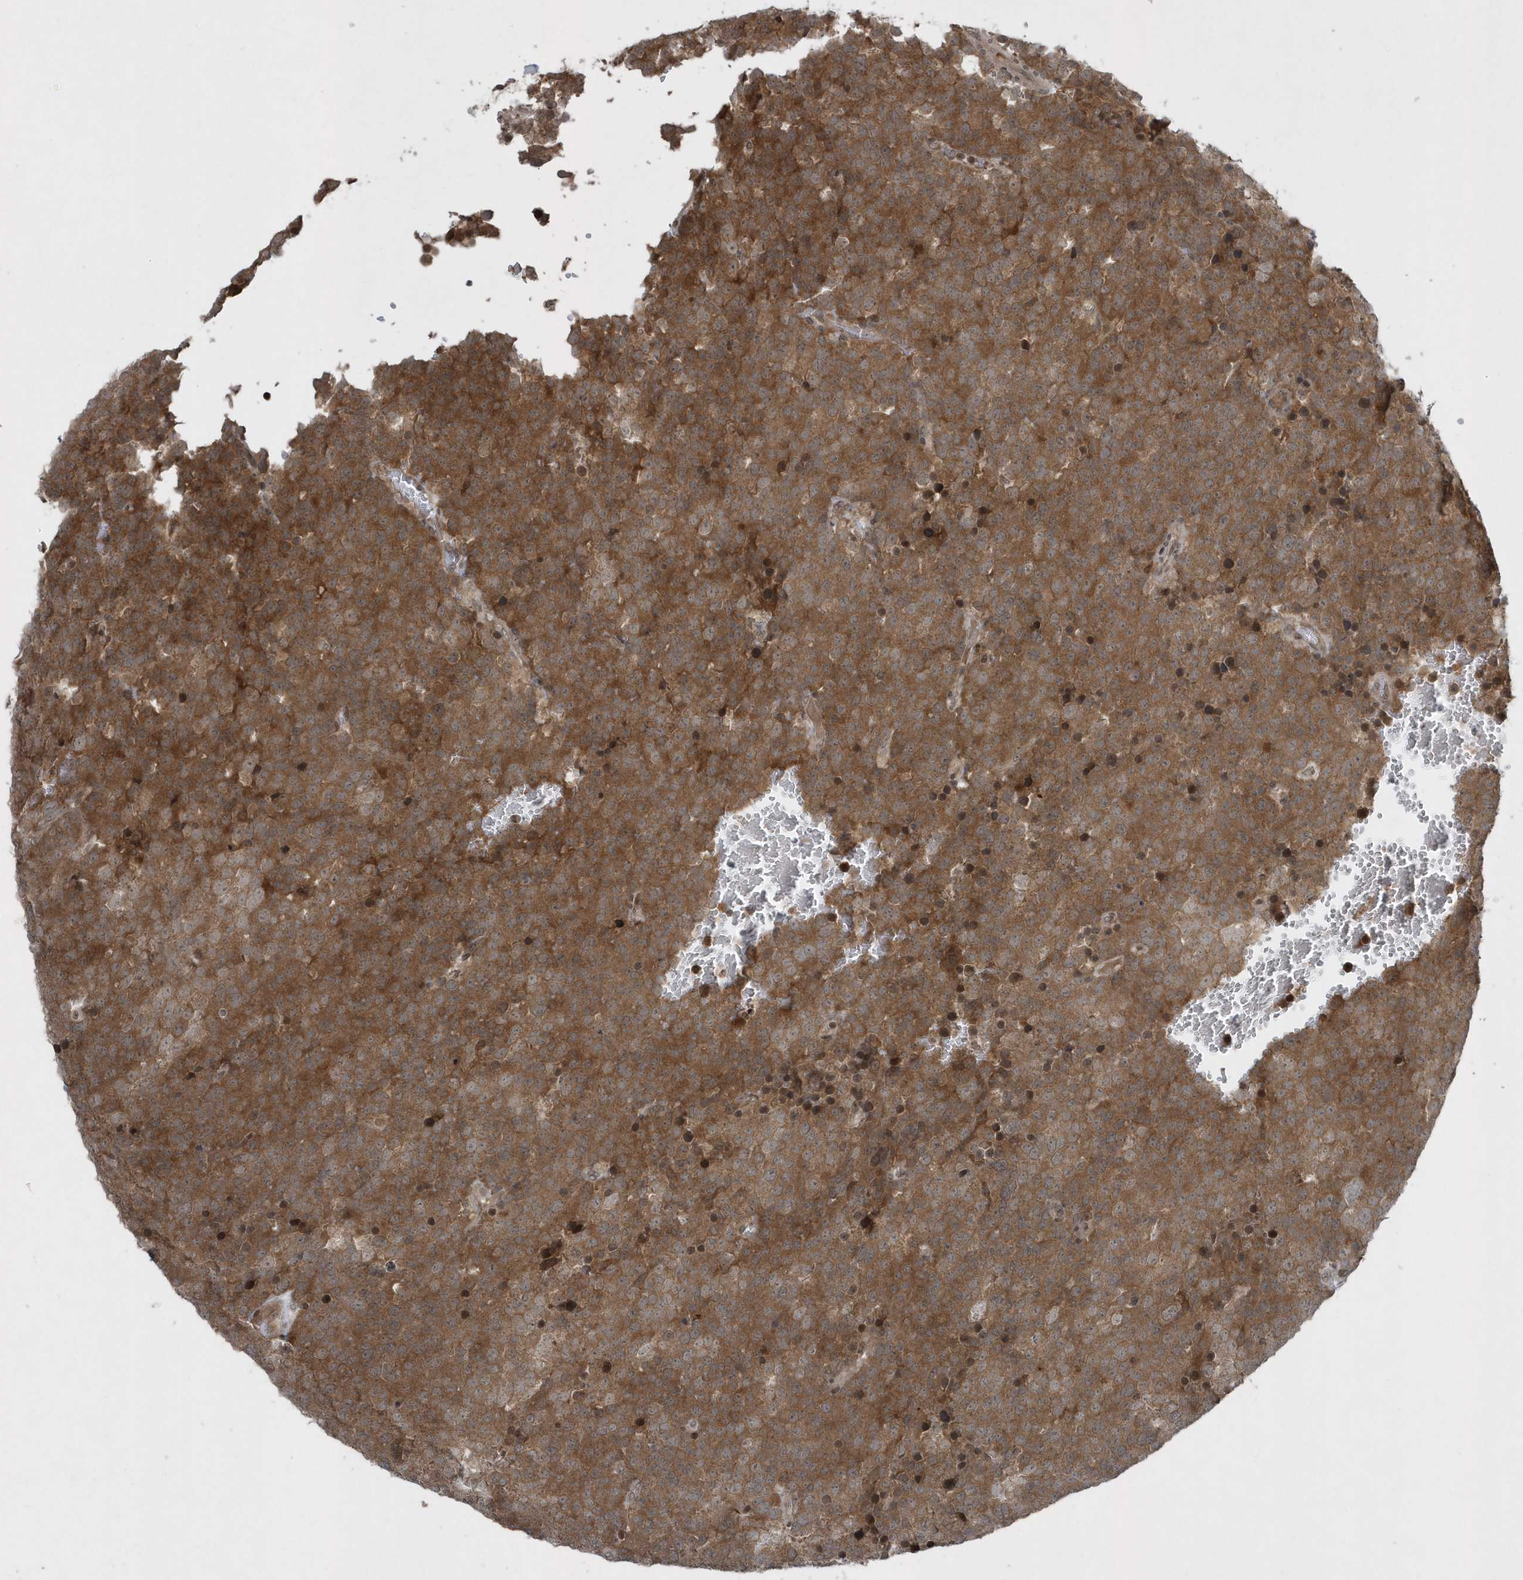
{"staining": {"intensity": "strong", "quantity": ">75%", "location": "cytoplasmic/membranous"}, "tissue": "testis cancer", "cell_type": "Tumor cells", "image_type": "cancer", "snomed": [{"axis": "morphology", "description": "Seminoma, NOS"}, {"axis": "topography", "description": "Testis"}], "caption": "Immunohistochemistry (IHC) image of neoplastic tissue: testis cancer stained using immunohistochemistry (IHC) demonstrates high levels of strong protein expression localized specifically in the cytoplasmic/membranous of tumor cells, appearing as a cytoplasmic/membranous brown color.", "gene": "EIF2B1", "patient": {"sex": "male", "age": 71}}